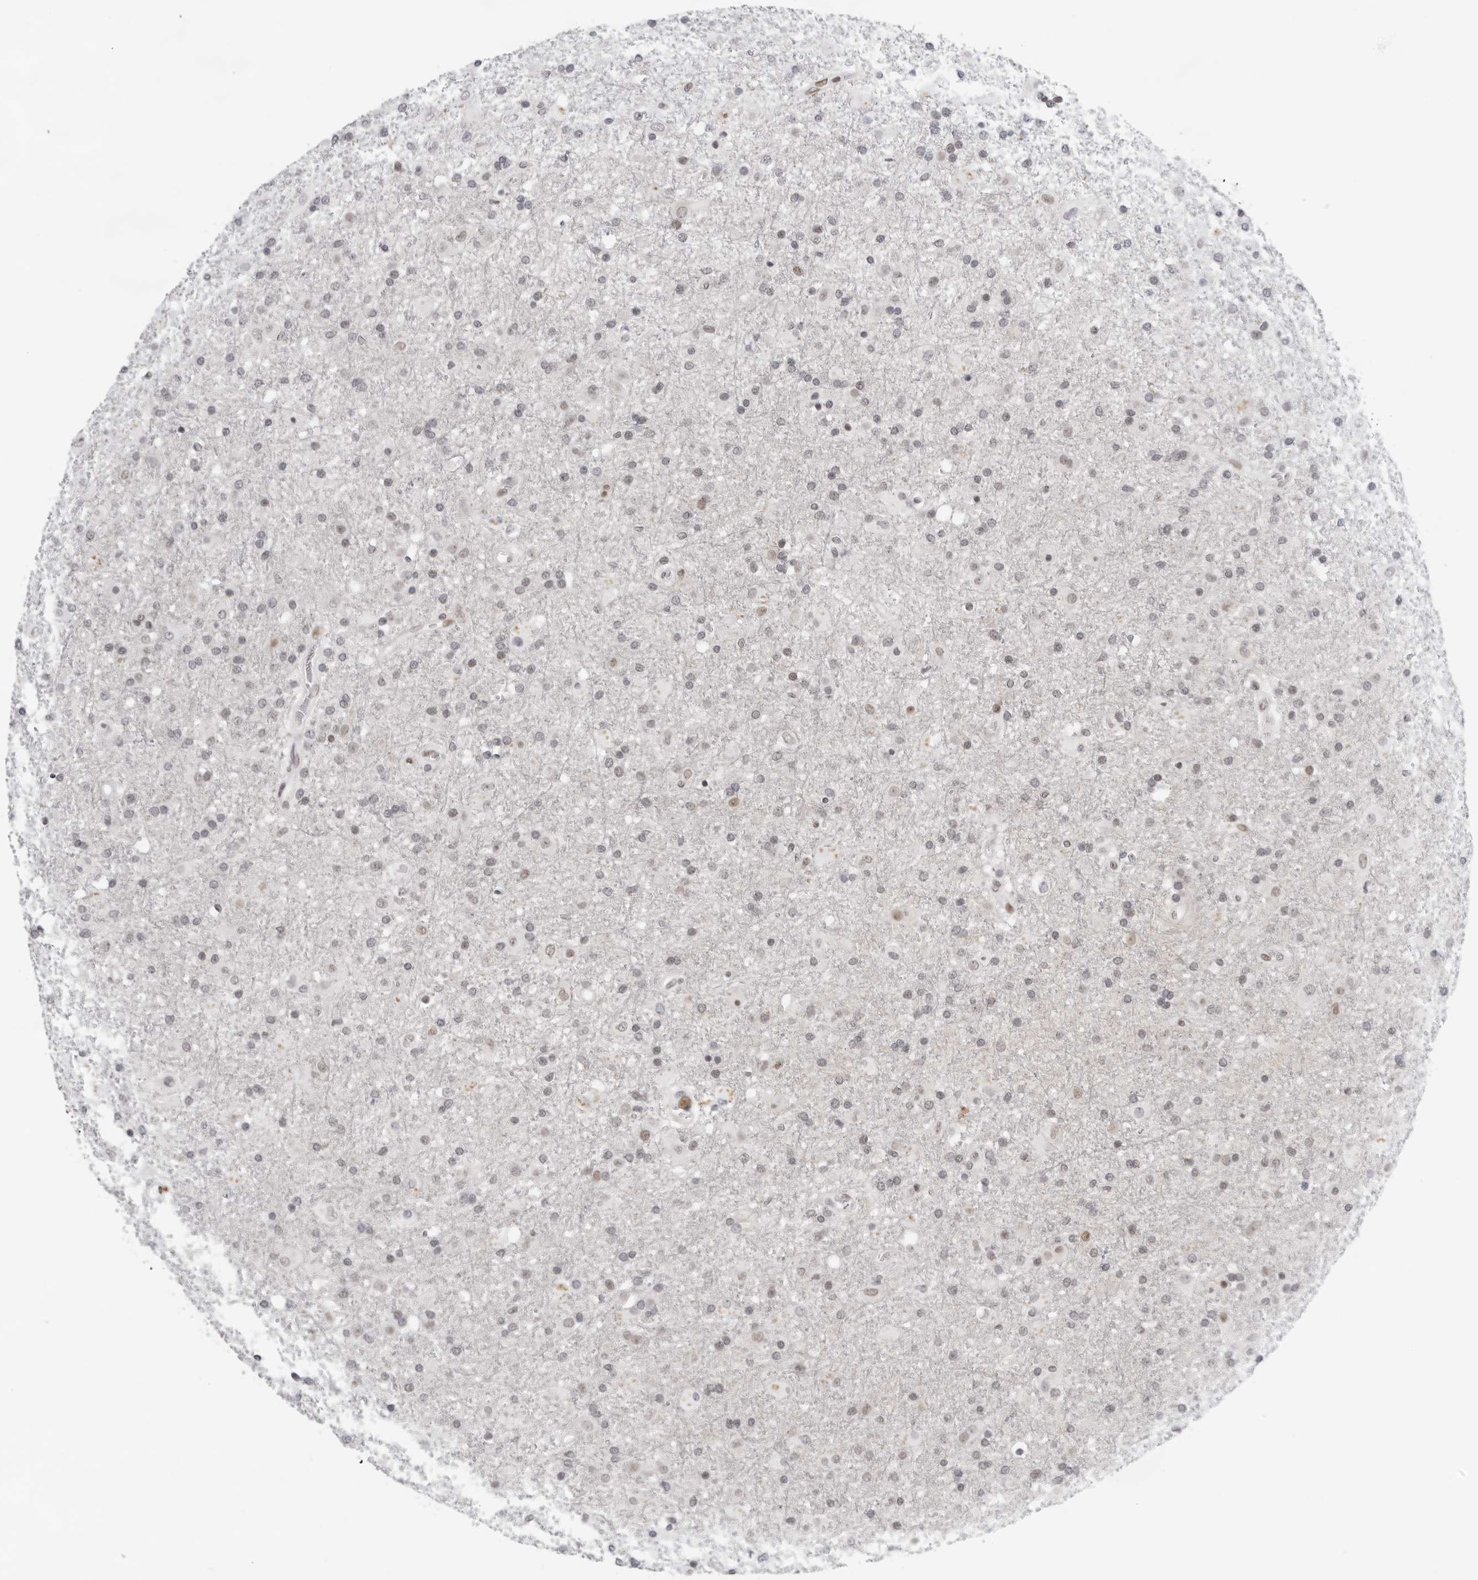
{"staining": {"intensity": "weak", "quantity": "<25%", "location": "nuclear"}, "tissue": "glioma", "cell_type": "Tumor cells", "image_type": "cancer", "snomed": [{"axis": "morphology", "description": "Glioma, malignant, Low grade"}, {"axis": "topography", "description": "Brain"}], "caption": "The immunohistochemistry (IHC) micrograph has no significant expression in tumor cells of glioma tissue. Nuclei are stained in blue.", "gene": "OGG1", "patient": {"sex": "male", "age": 65}}